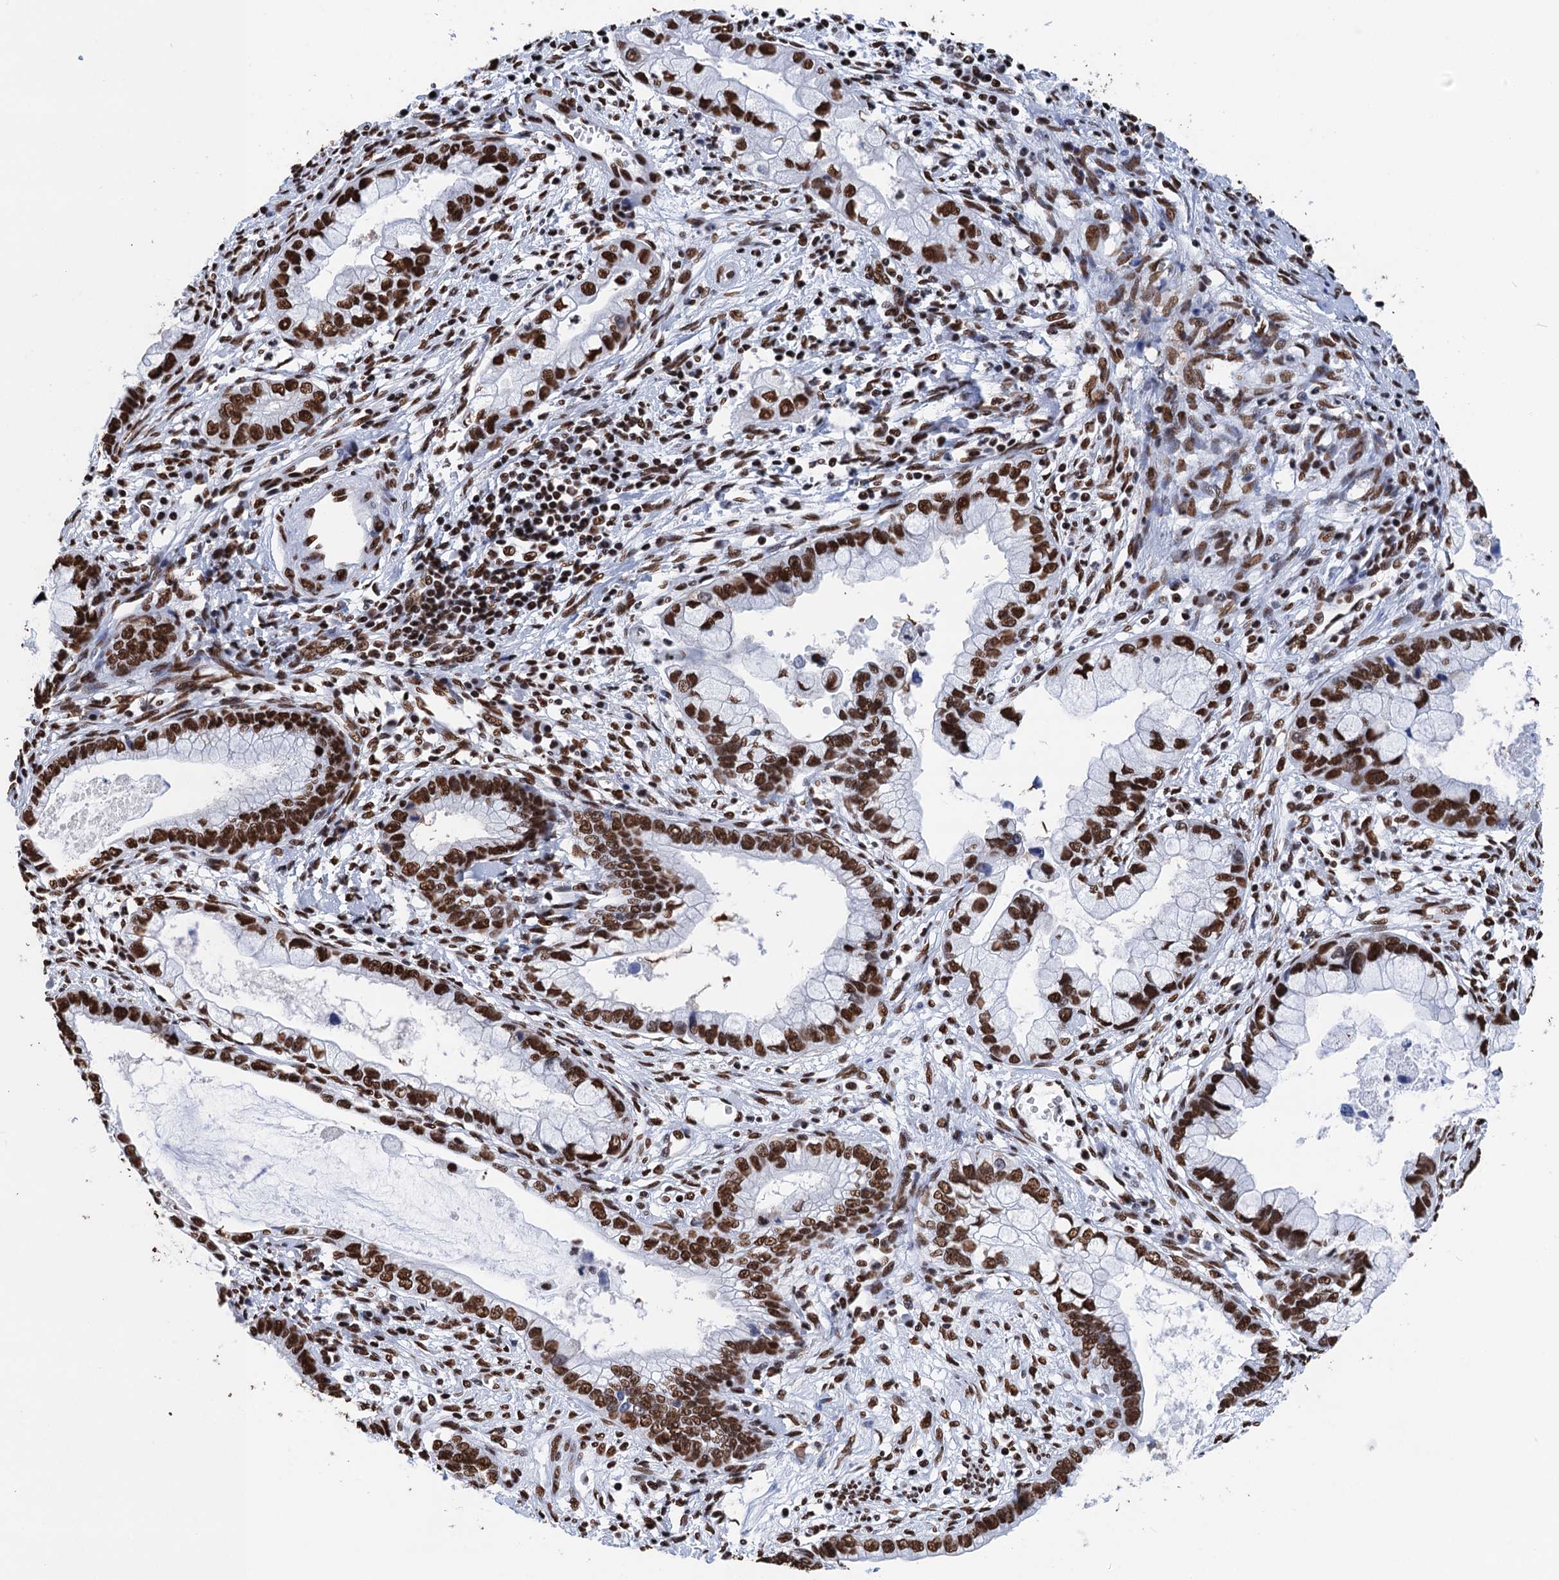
{"staining": {"intensity": "strong", "quantity": ">75%", "location": "nuclear"}, "tissue": "cervical cancer", "cell_type": "Tumor cells", "image_type": "cancer", "snomed": [{"axis": "morphology", "description": "Adenocarcinoma, NOS"}, {"axis": "topography", "description": "Cervix"}], "caption": "This micrograph exhibits IHC staining of cervical adenocarcinoma, with high strong nuclear staining in about >75% of tumor cells.", "gene": "UBA2", "patient": {"sex": "female", "age": 44}}